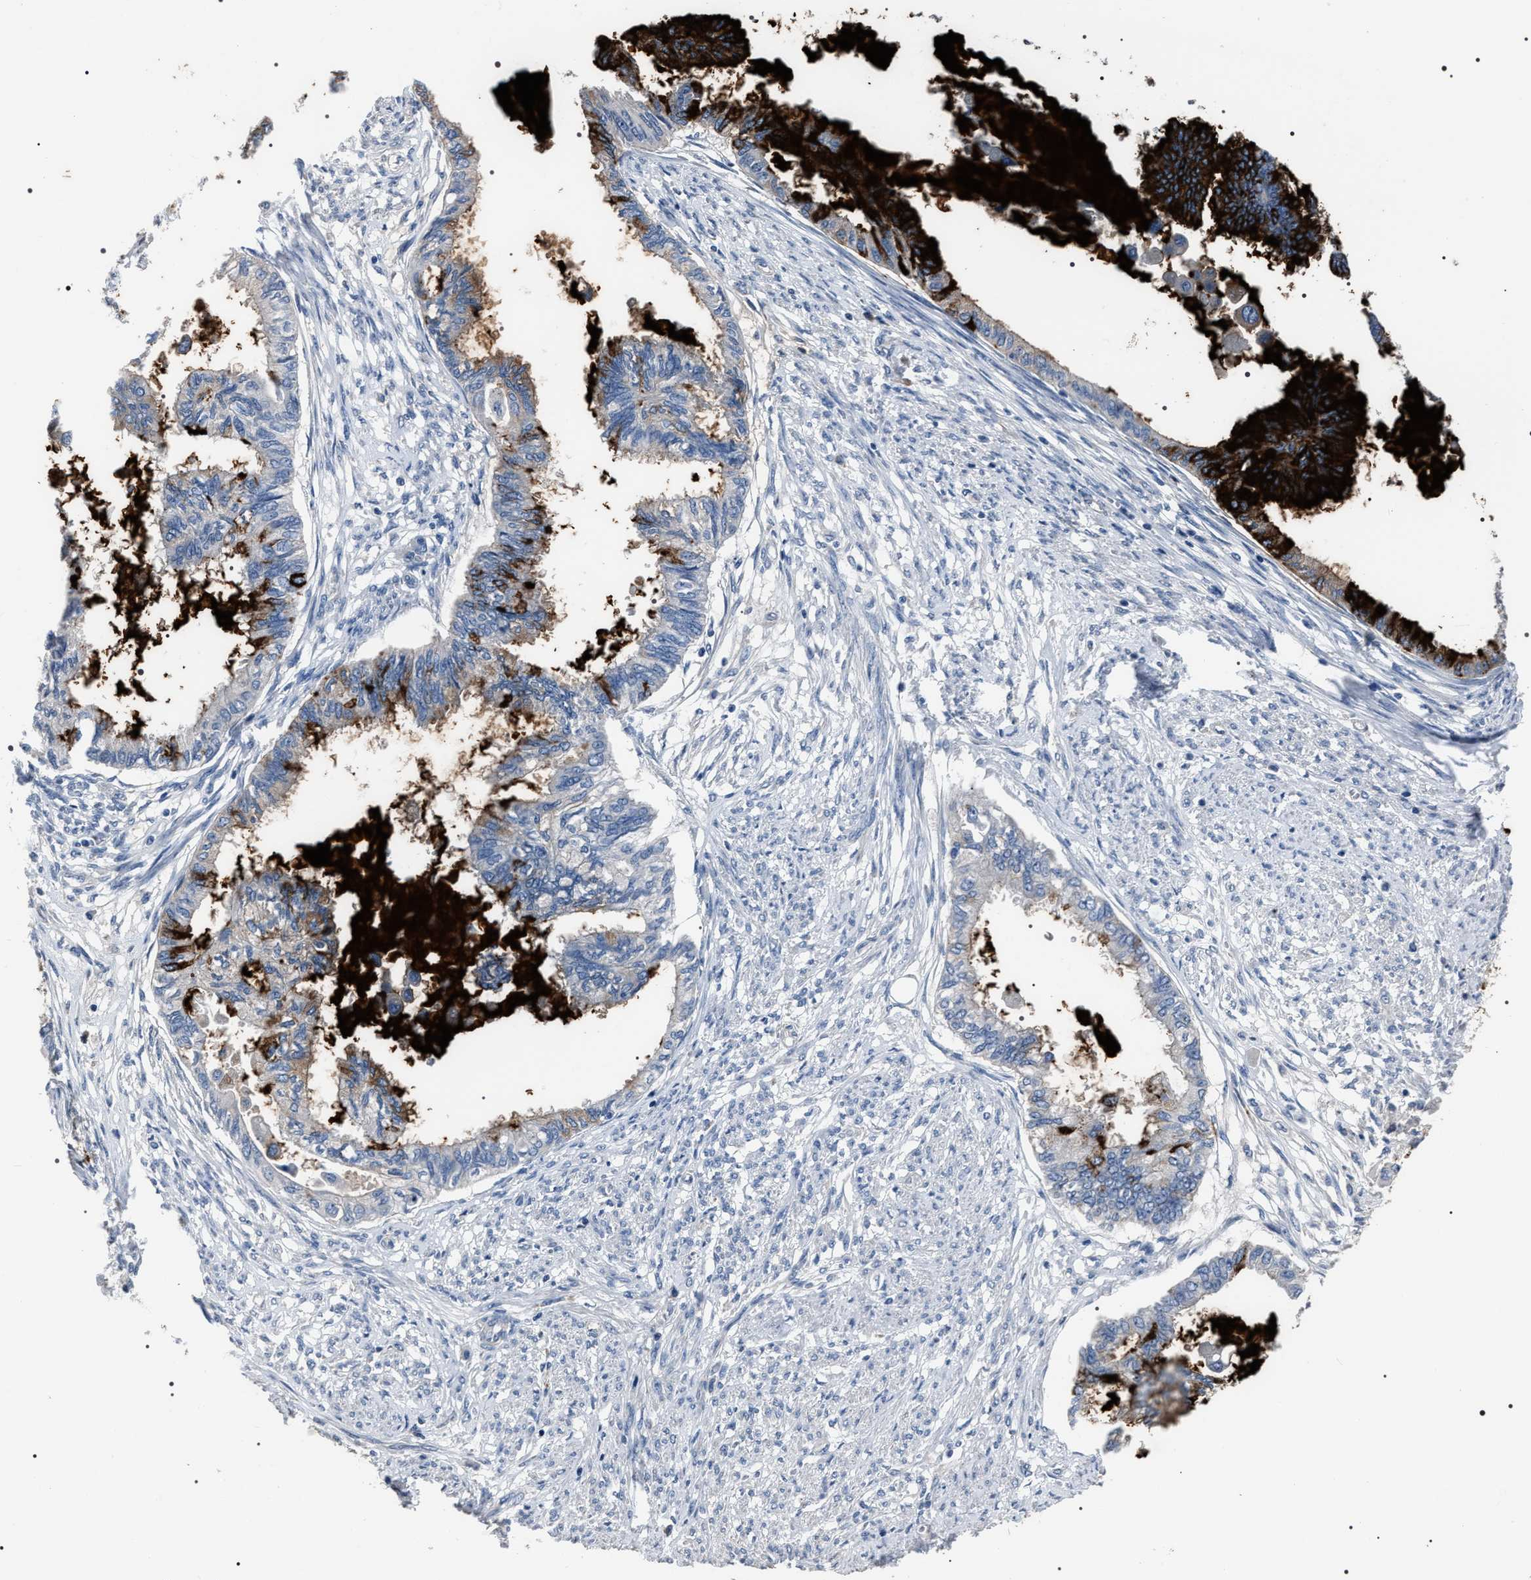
{"staining": {"intensity": "strong", "quantity": "<25%", "location": "cytoplasmic/membranous"}, "tissue": "cervical cancer", "cell_type": "Tumor cells", "image_type": "cancer", "snomed": [{"axis": "morphology", "description": "Normal tissue, NOS"}, {"axis": "morphology", "description": "Adenocarcinoma, NOS"}, {"axis": "topography", "description": "Cervix"}, {"axis": "topography", "description": "Endometrium"}], "caption": "High-magnification brightfield microscopy of cervical cancer stained with DAB (3,3'-diaminobenzidine) (brown) and counterstained with hematoxylin (blue). tumor cells exhibit strong cytoplasmic/membranous positivity is present in about<25% of cells.", "gene": "TRIM54", "patient": {"sex": "female", "age": 86}}